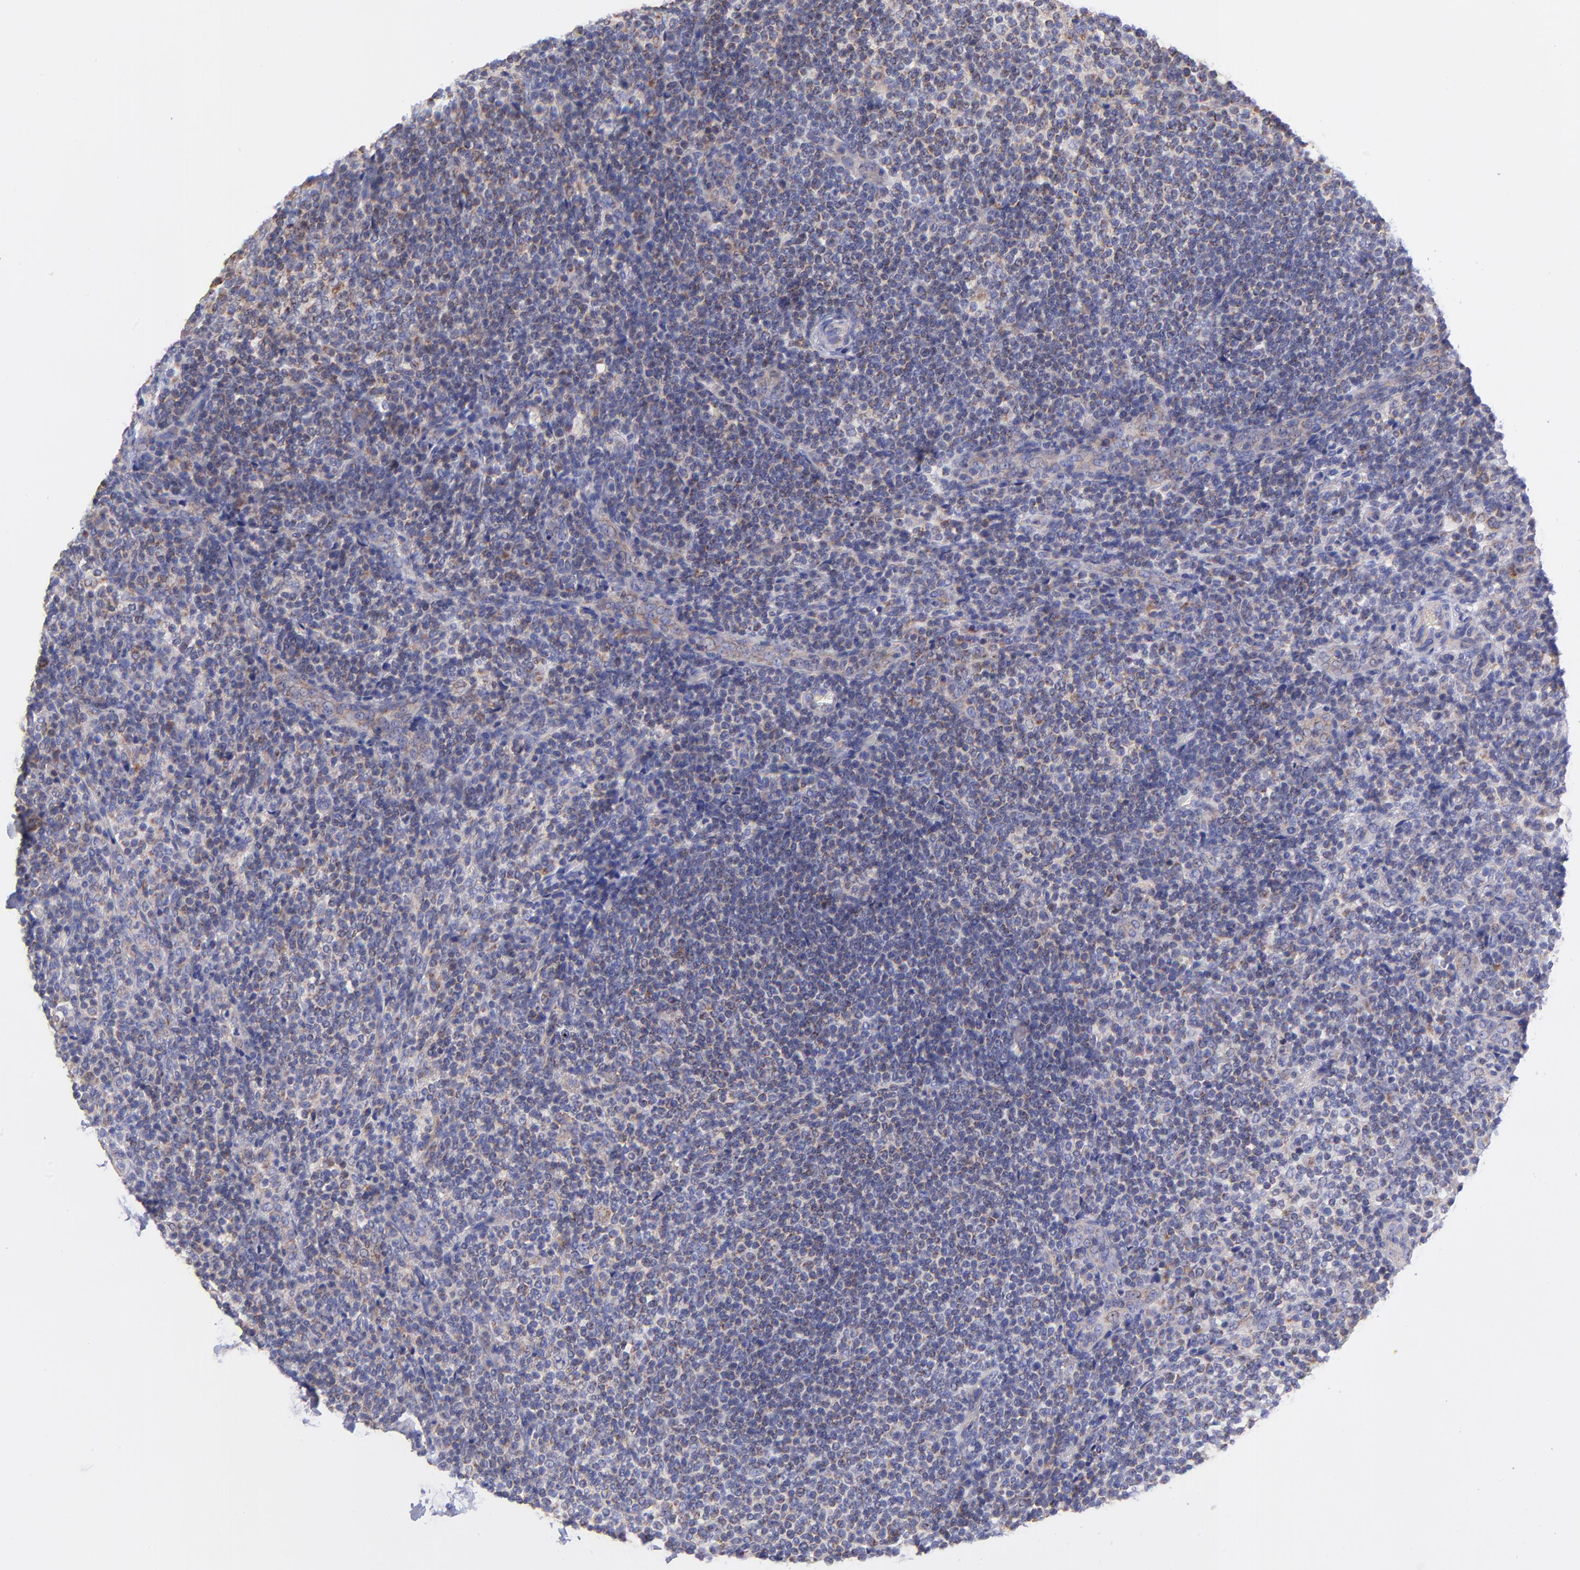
{"staining": {"intensity": "weak", "quantity": "<25%", "location": "cytoplasmic/membranous"}, "tissue": "lymphoma", "cell_type": "Tumor cells", "image_type": "cancer", "snomed": [{"axis": "morphology", "description": "Malignant lymphoma, non-Hodgkin's type, Low grade"}, {"axis": "topography", "description": "Lymph node"}], "caption": "IHC photomicrograph of human low-grade malignant lymphoma, non-Hodgkin's type stained for a protein (brown), which displays no expression in tumor cells.", "gene": "NDUFB7", "patient": {"sex": "female", "age": 76}}